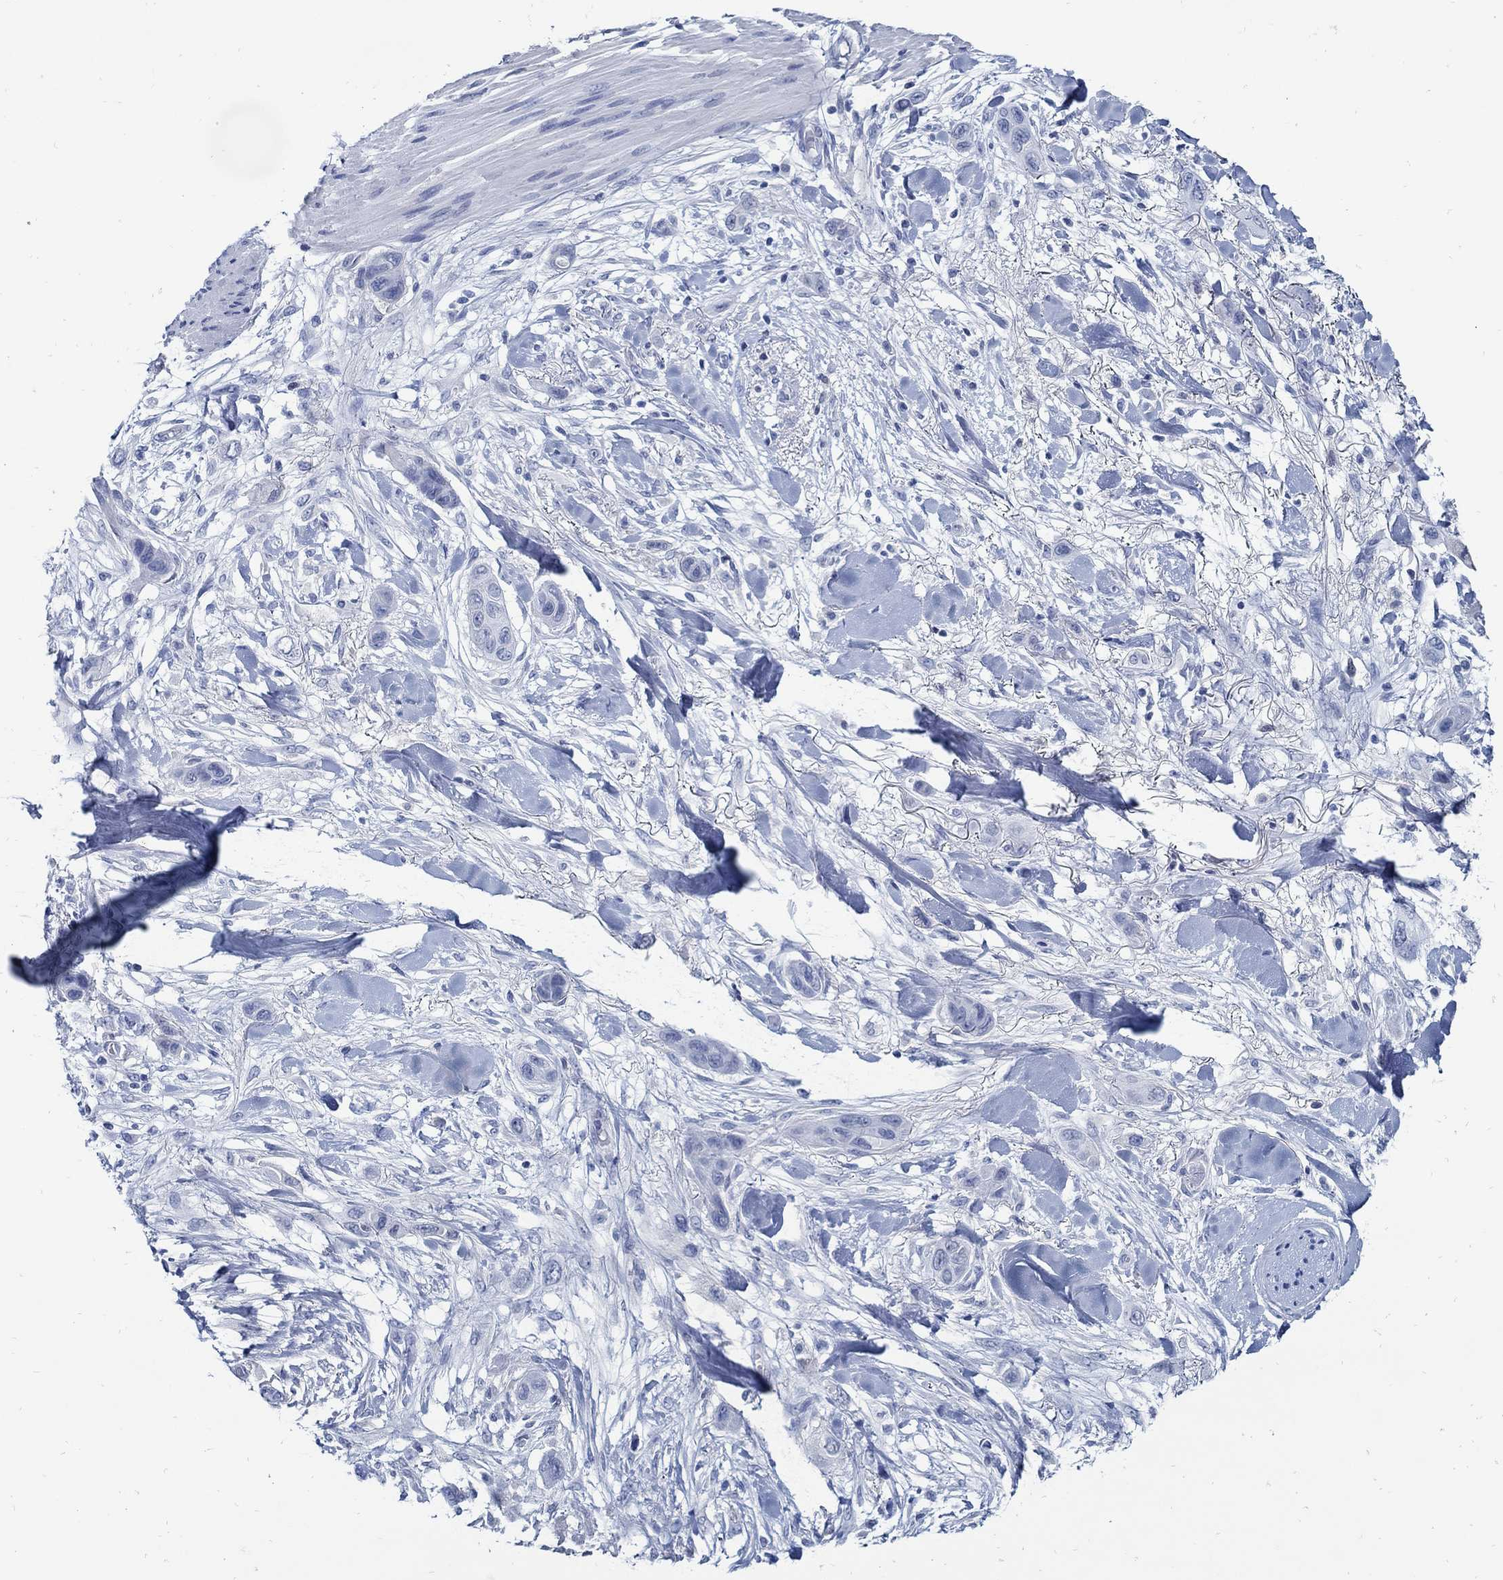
{"staining": {"intensity": "negative", "quantity": "none", "location": "none"}, "tissue": "skin cancer", "cell_type": "Tumor cells", "image_type": "cancer", "snomed": [{"axis": "morphology", "description": "Squamous cell carcinoma, NOS"}, {"axis": "topography", "description": "Skin"}], "caption": "This is an immunohistochemistry histopathology image of human skin cancer. There is no expression in tumor cells.", "gene": "PAX9", "patient": {"sex": "male", "age": 79}}